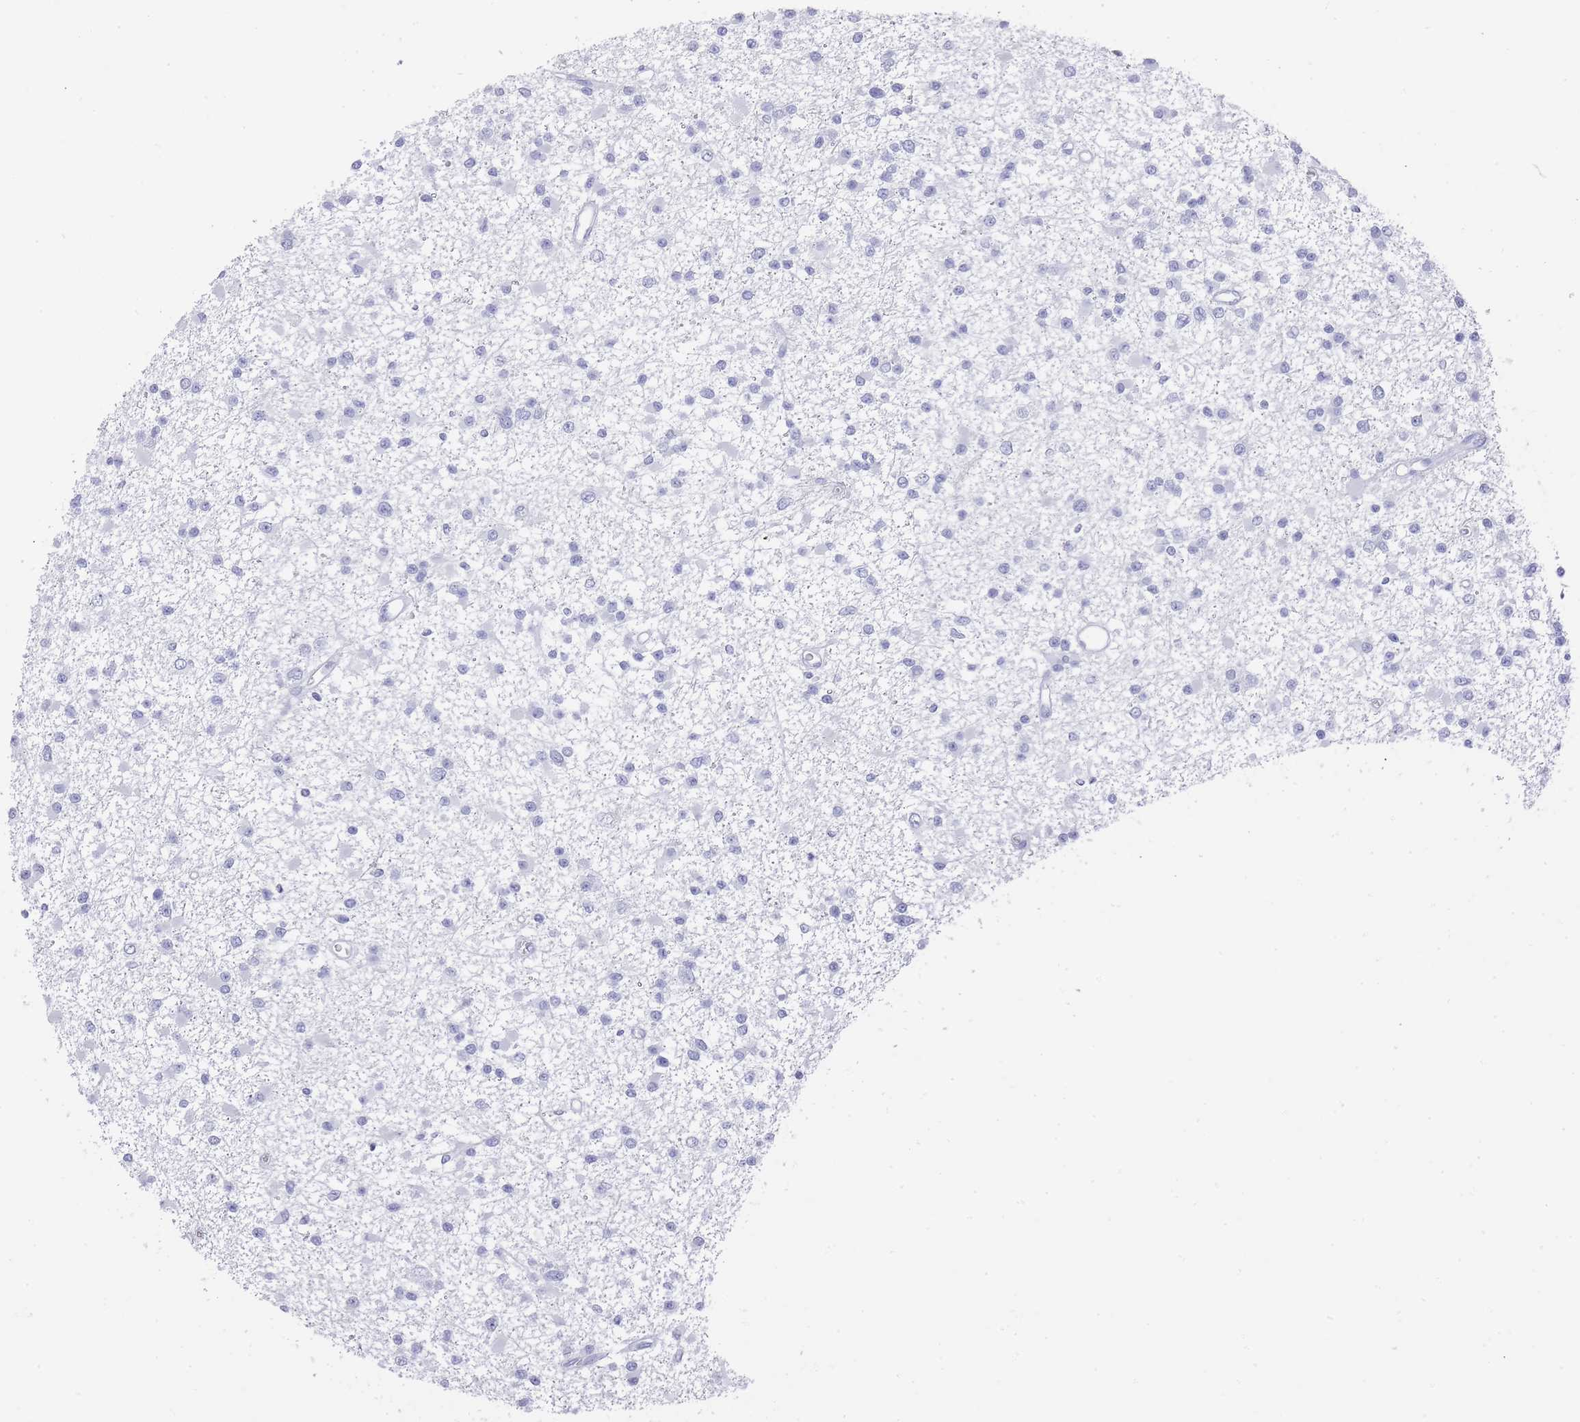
{"staining": {"intensity": "negative", "quantity": "none", "location": "none"}, "tissue": "glioma", "cell_type": "Tumor cells", "image_type": "cancer", "snomed": [{"axis": "morphology", "description": "Glioma, malignant, Low grade"}, {"axis": "topography", "description": "Brain"}], "caption": "IHC image of human malignant glioma (low-grade) stained for a protein (brown), which reveals no staining in tumor cells. Nuclei are stained in blue.", "gene": "RAB2B", "patient": {"sex": "female", "age": 22}}